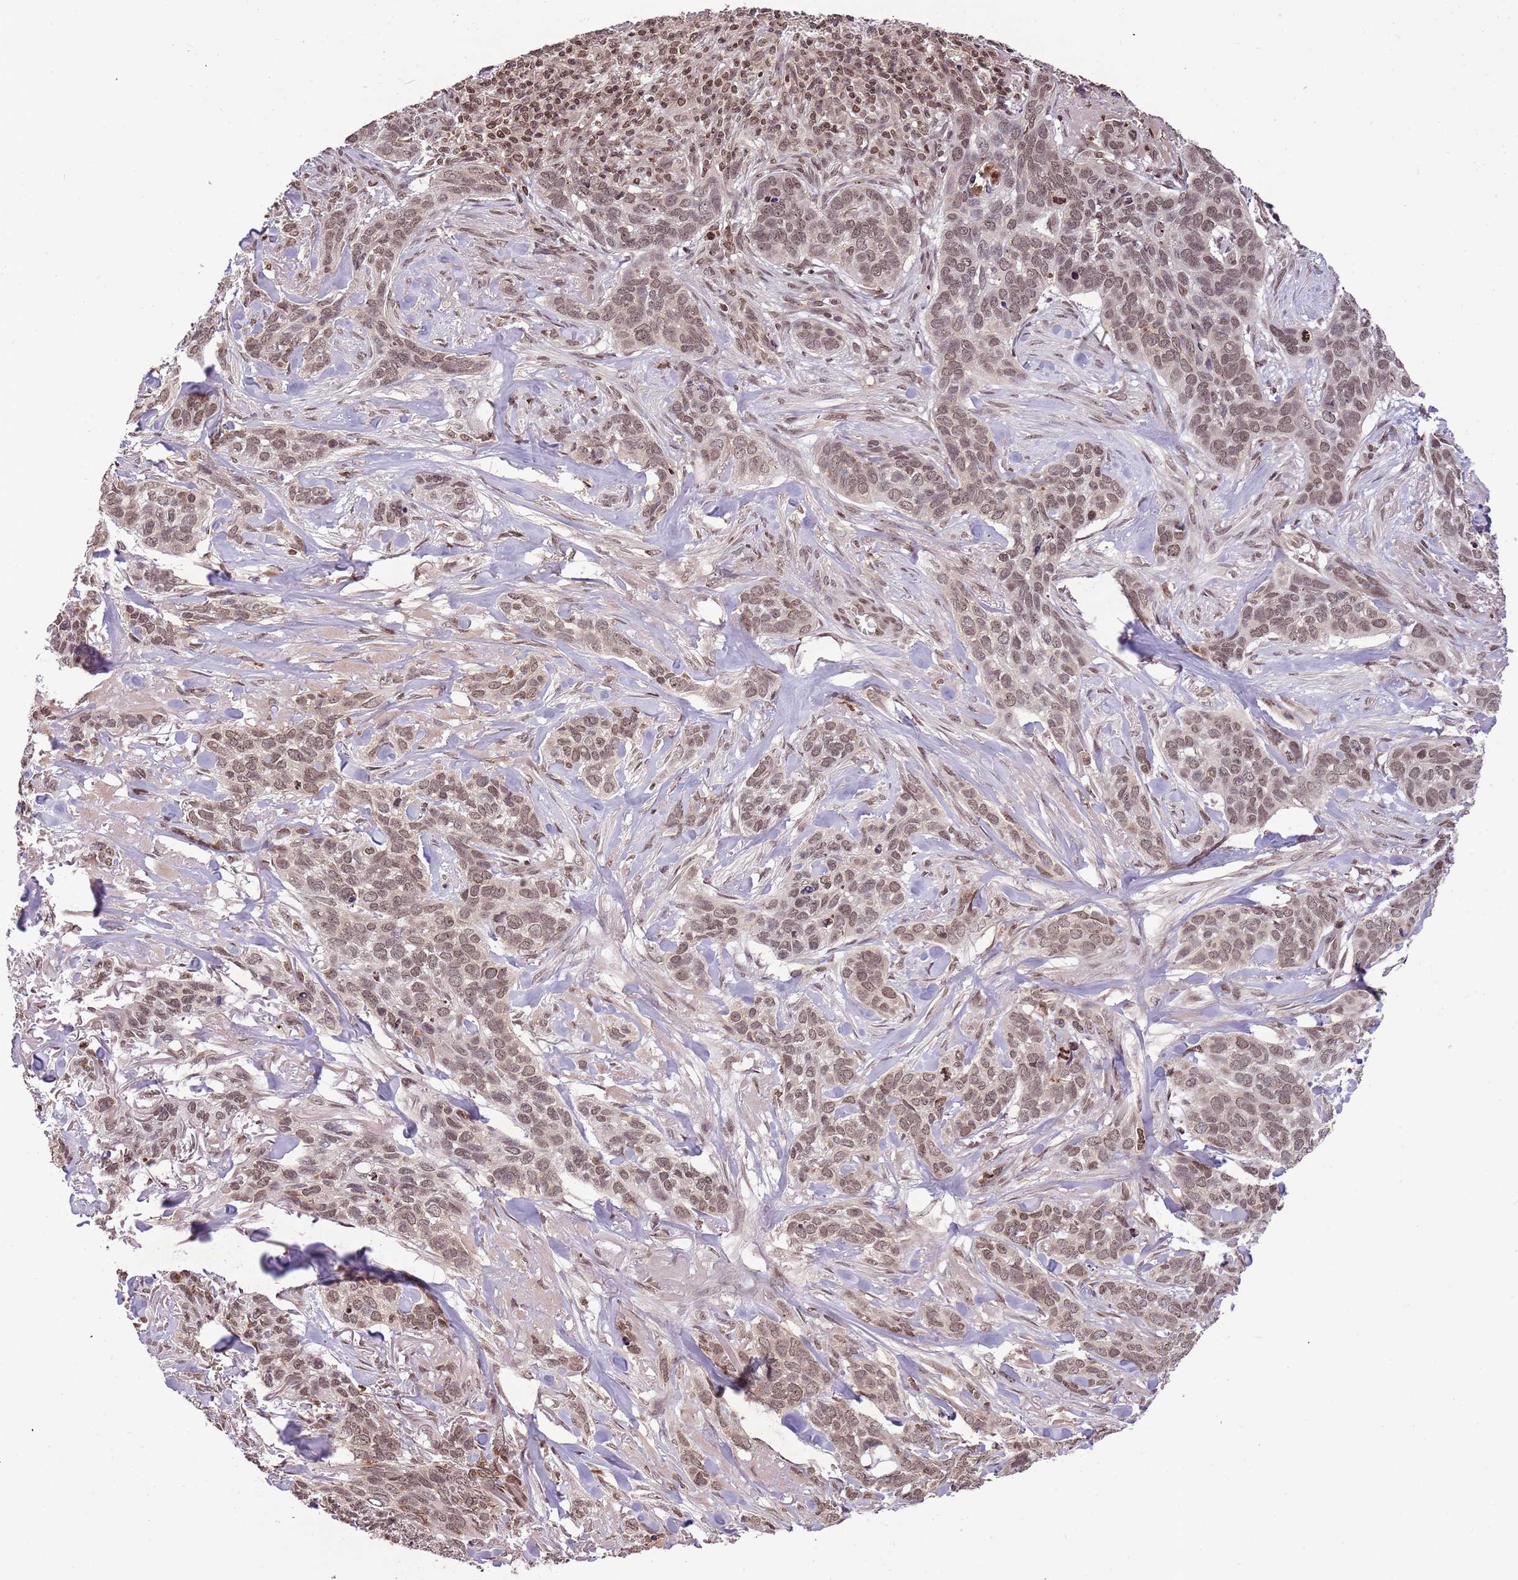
{"staining": {"intensity": "moderate", "quantity": ">75%", "location": "nuclear"}, "tissue": "skin cancer", "cell_type": "Tumor cells", "image_type": "cancer", "snomed": [{"axis": "morphology", "description": "Basal cell carcinoma"}, {"axis": "topography", "description": "Skin"}], "caption": "Skin cancer (basal cell carcinoma) tissue demonstrates moderate nuclear positivity in approximately >75% of tumor cells, visualized by immunohistochemistry.", "gene": "SAMSN1", "patient": {"sex": "male", "age": 86}}